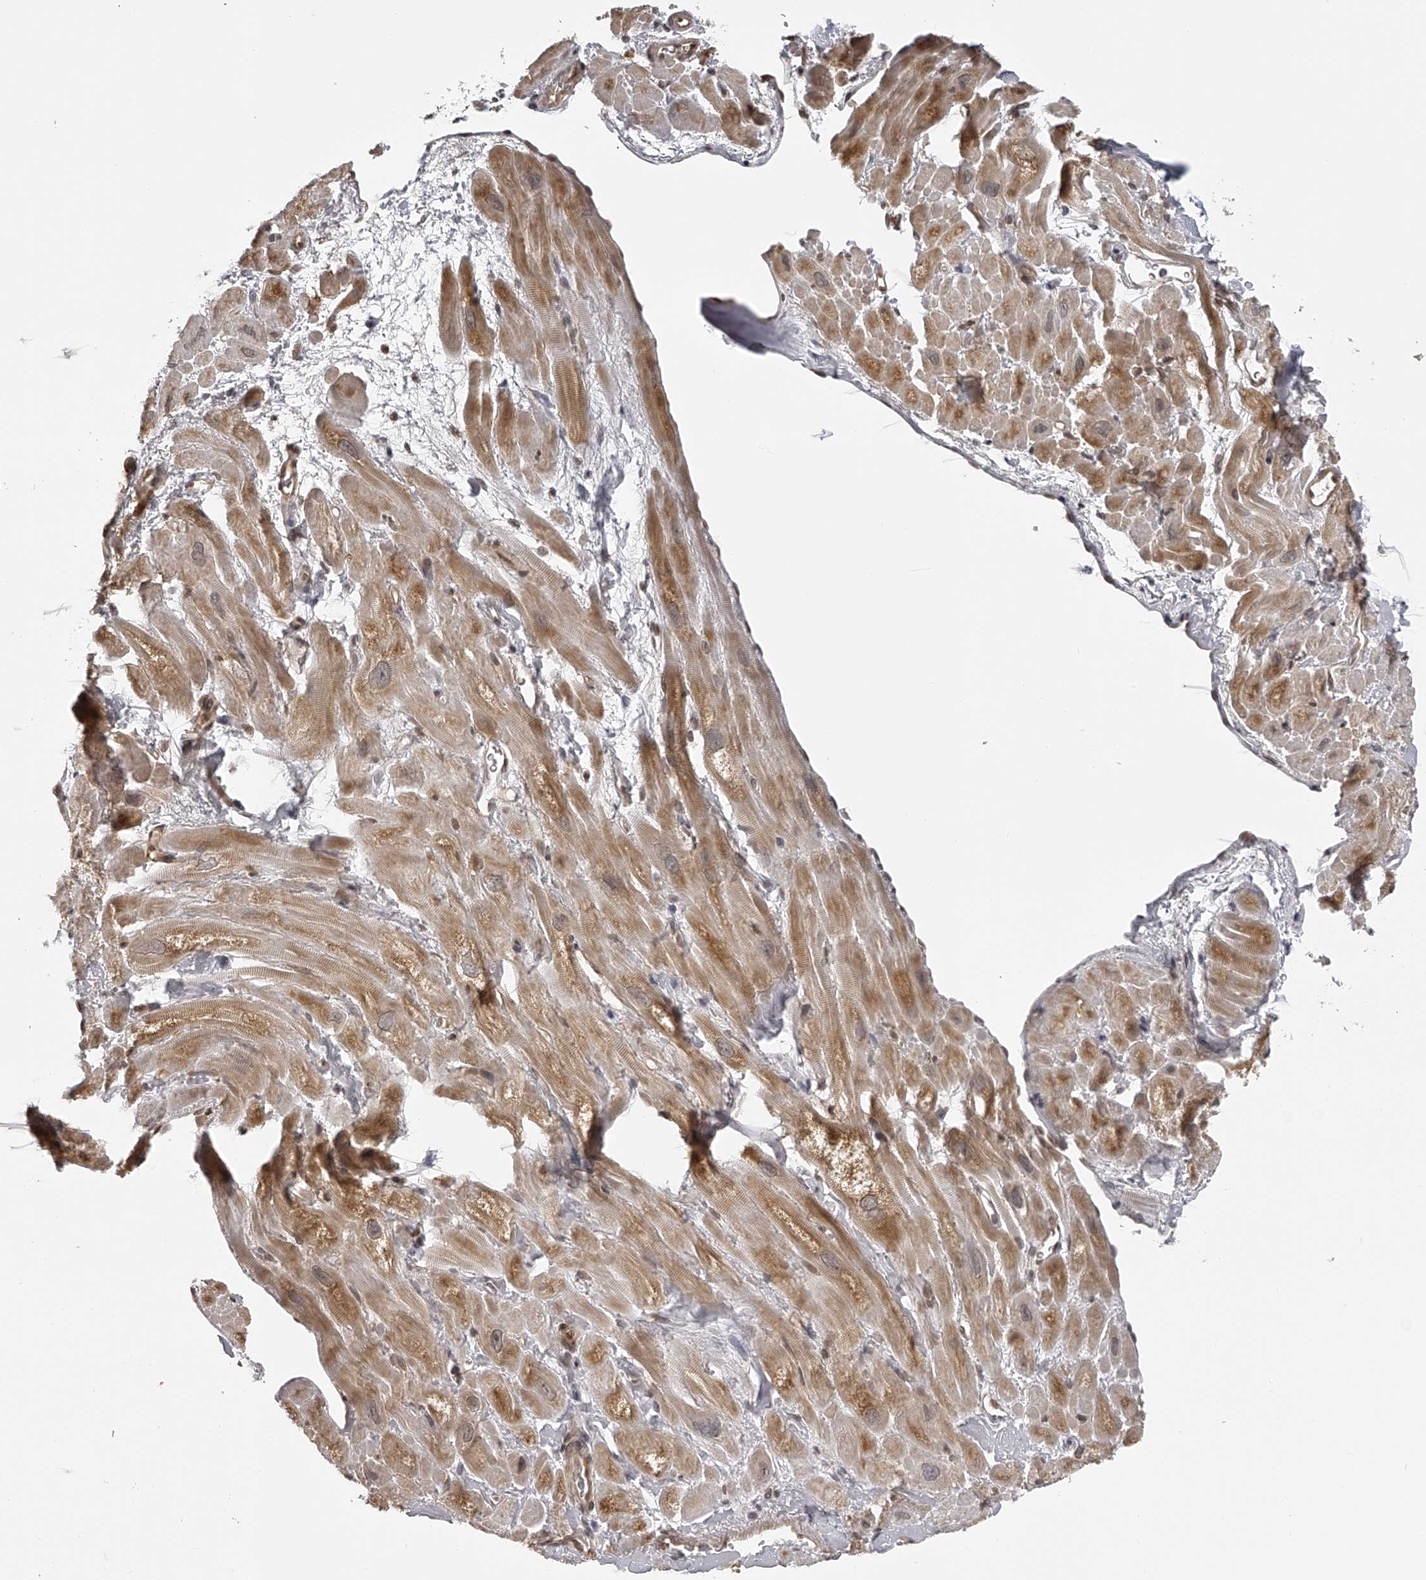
{"staining": {"intensity": "moderate", "quantity": ">75%", "location": "cytoplasmic/membranous"}, "tissue": "heart muscle", "cell_type": "Cardiomyocytes", "image_type": "normal", "snomed": [{"axis": "morphology", "description": "Normal tissue, NOS"}, {"axis": "topography", "description": "Heart"}], "caption": "Immunohistochemical staining of normal heart muscle reveals moderate cytoplasmic/membranous protein expression in approximately >75% of cardiomyocytes. The protein of interest is shown in brown color, while the nuclei are stained blue.", "gene": "ODF2L", "patient": {"sex": "male", "age": 49}}